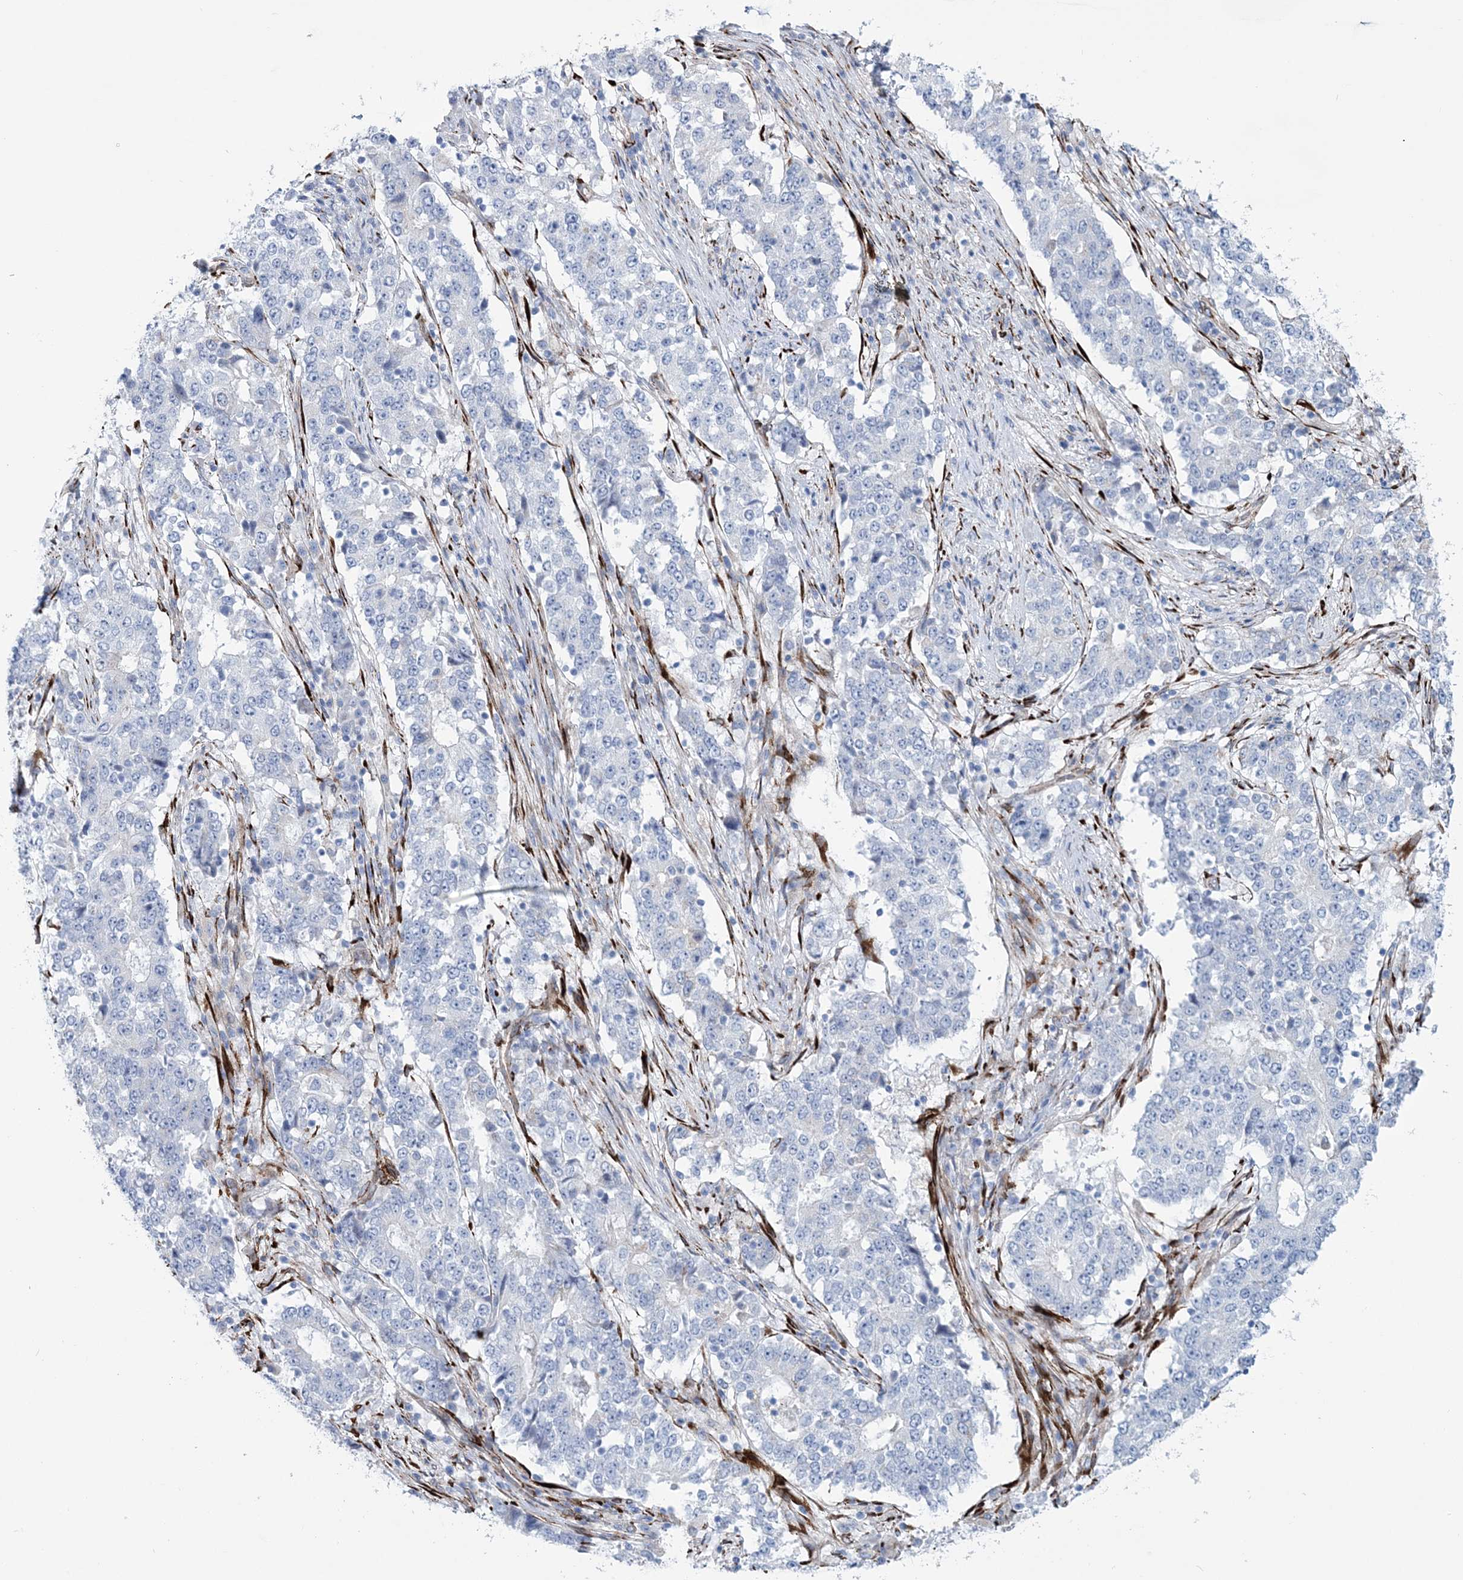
{"staining": {"intensity": "negative", "quantity": "none", "location": "none"}, "tissue": "stomach cancer", "cell_type": "Tumor cells", "image_type": "cancer", "snomed": [{"axis": "morphology", "description": "Adenocarcinoma, NOS"}, {"axis": "topography", "description": "Stomach"}], "caption": "The micrograph exhibits no staining of tumor cells in stomach cancer.", "gene": "RAB11FIP5", "patient": {"sex": "male", "age": 59}}